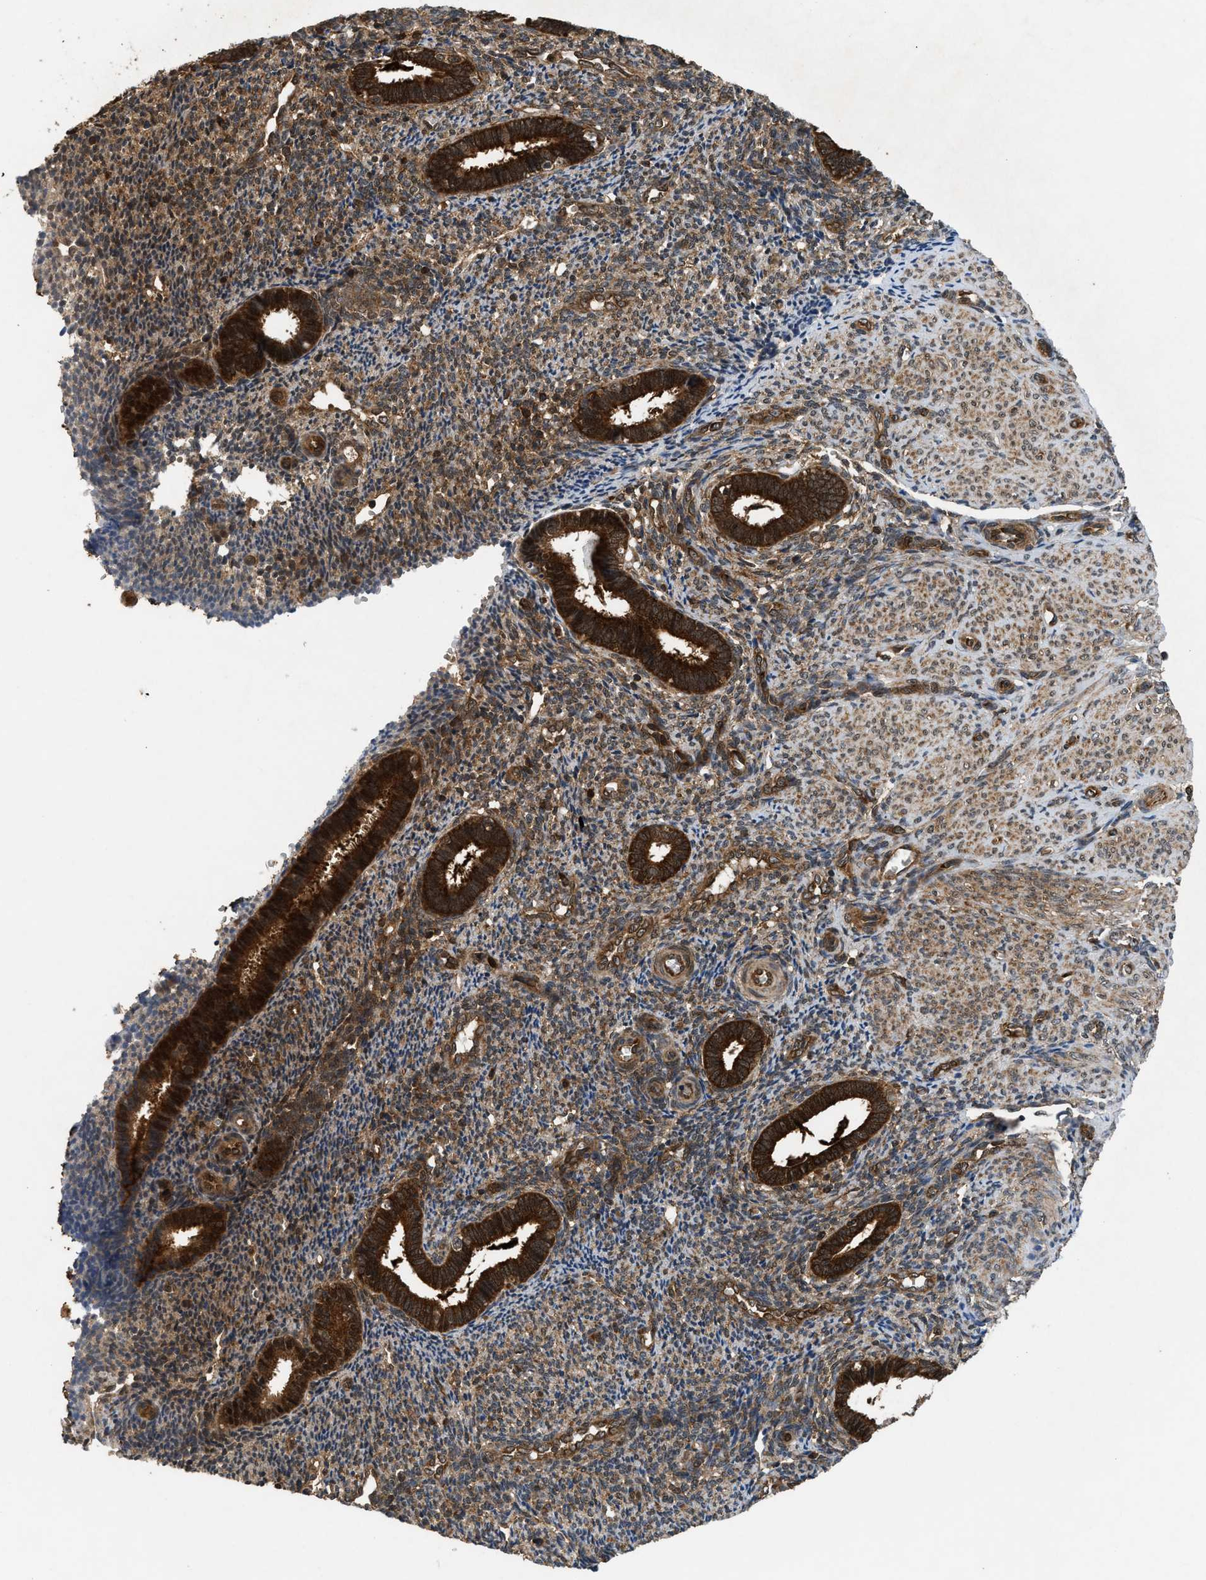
{"staining": {"intensity": "moderate", "quantity": "25%-75%", "location": "cytoplasmic/membranous"}, "tissue": "endometrium", "cell_type": "Cells in endometrial stroma", "image_type": "normal", "snomed": [{"axis": "morphology", "description": "Normal tissue, NOS"}, {"axis": "topography", "description": "Endometrium"}], "caption": "Immunohistochemistry (IHC) of unremarkable human endometrium demonstrates medium levels of moderate cytoplasmic/membranous positivity in about 25%-75% of cells in endometrial stroma.", "gene": "OXSR1", "patient": {"sex": "female", "age": 27}}